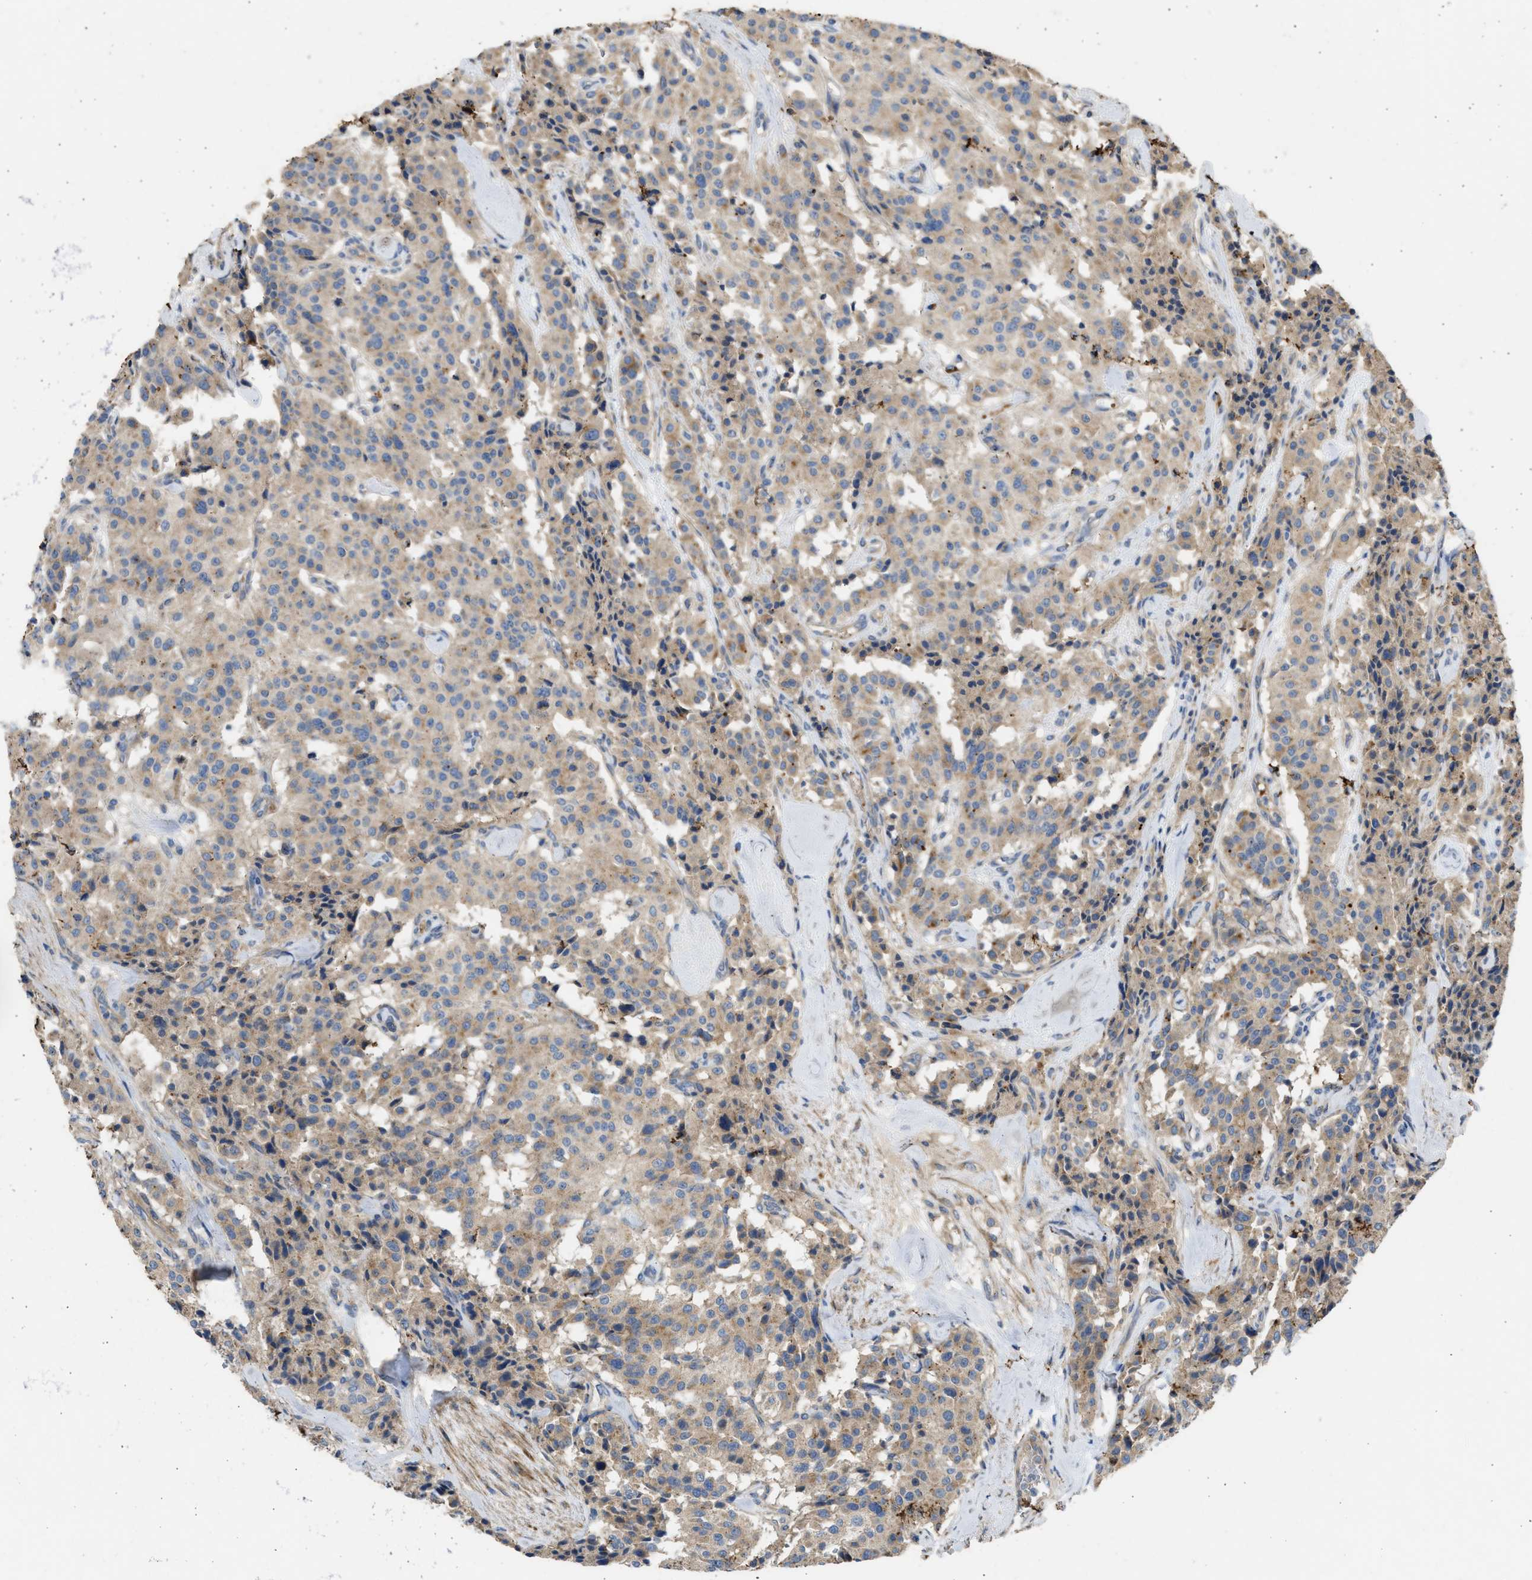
{"staining": {"intensity": "weak", "quantity": ">75%", "location": "cytoplasmic/membranous"}, "tissue": "carcinoid", "cell_type": "Tumor cells", "image_type": "cancer", "snomed": [{"axis": "morphology", "description": "Carcinoid, malignant, NOS"}, {"axis": "topography", "description": "Lung"}], "caption": "Immunohistochemical staining of malignant carcinoid displays low levels of weak cytoplasmic/membranous expression in approximately >75% of tumor cells.", "gene": "CSRNP2", "patient": {"sex": "male", "age": 30}}